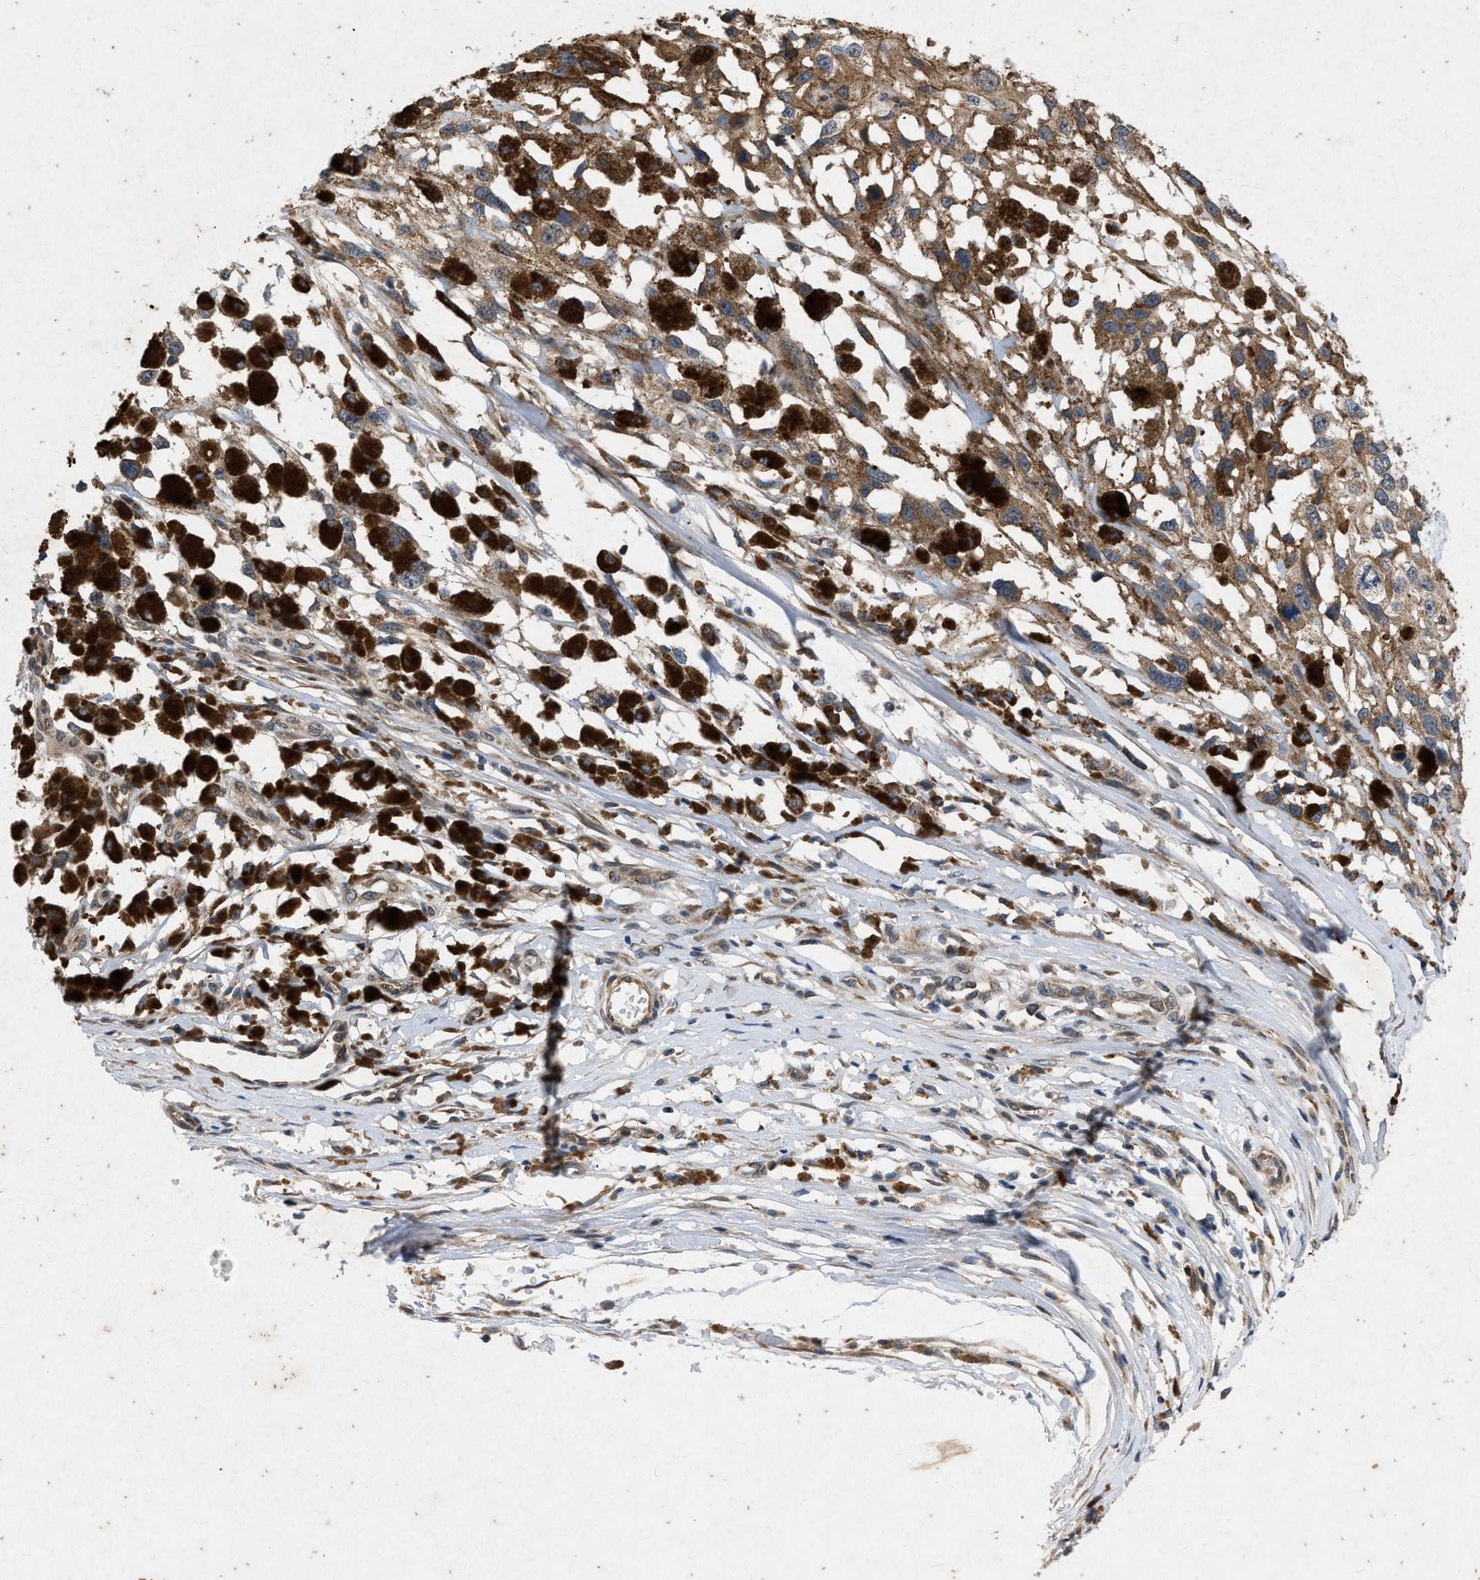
{"staining": {"intensity": "moderate", "quantity": ">75%", "location": "cytoplasmic/membranous"}, "tissue": "melanoma", "cell_type": "Tumor cells", "image_type": "cancer", "snomed": [{"axis": "morphology", "description": "Malignant melanoma, Metastatic site"}, {"axis": "topography", "description": "Lymph node"}], "caption": "Tumor cells display medium levels of moderate cytoplasmic/membranous staining in about >75% of cells in malignant melanoma (metastatic site).", "gene": "PRKG2", "patient": {"sex": "male", "age": 59}}